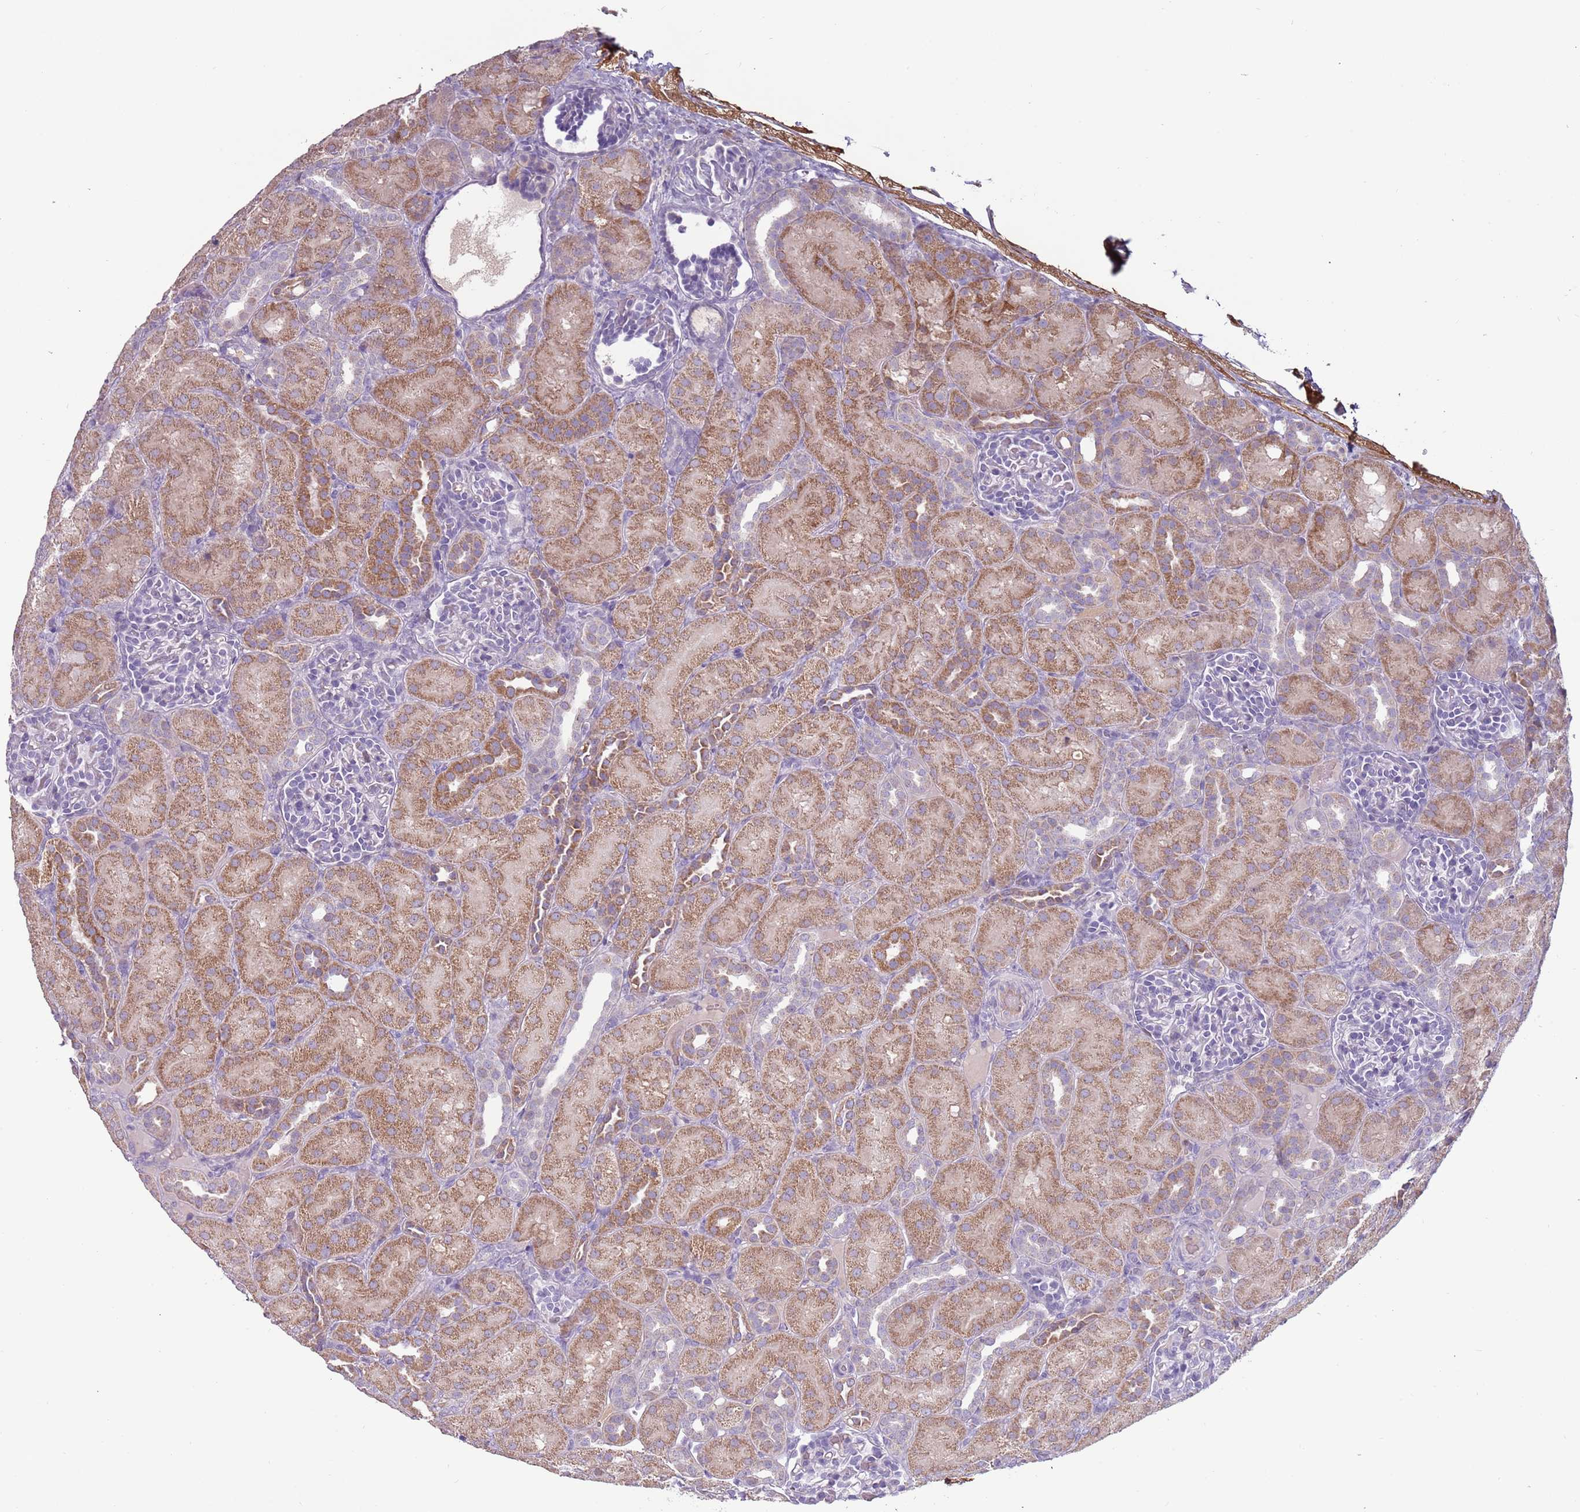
{"staining": {"intensity": "negative", "quantity": "none", "location": "none"}, "tissue": "kidney", "cell_type": "Cells in glomeruli", "image_type": "normal", "snomed": [{"axis": "morphology", "description": "Normal tissue, NOS"}, {"axis": "topography", "description": "Kidney"}], "caption": "Immunohistochemistry (IHC) histopathology image of benign kidney: human kidney stained with DAB reveals no significant protein expression in cells in glomeruli.", "gene": "SYS1", "patient": {"sex": "male", "age": 1}}